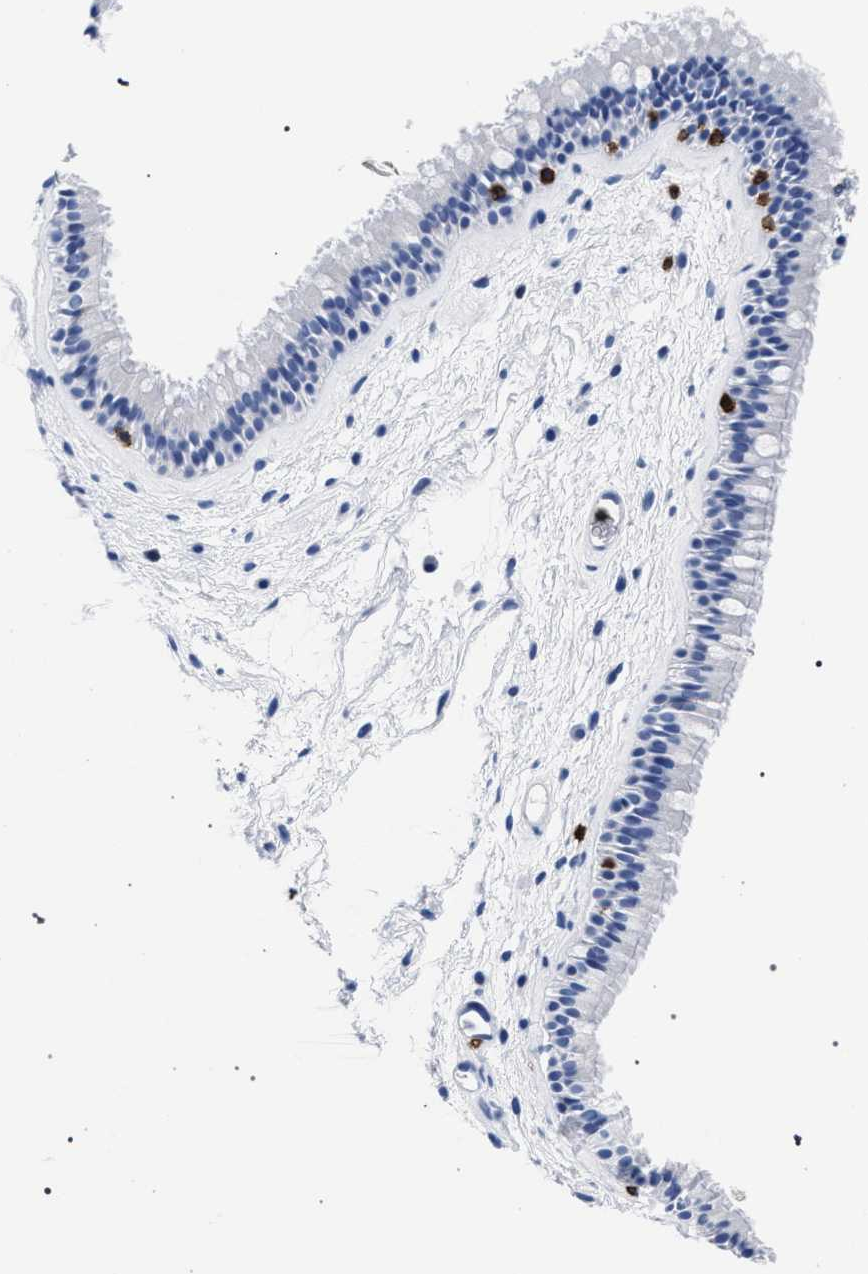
{"staining": {"intensity": "negative", "quantity": "none", "location": "none"}, "tissue": "nasopharynx", "cell_type": "Respiratory epithelial cells", "image_type": "normal", "snomed": [{"axis": "morphology", "description": "Normal tissue, NOS"}, {"axis": "morphology", "description": "Inflammation, NOS"}, {"axis": "topography", "description": "Nasopharynx"}], "caption": "This micrograph is of benign nasopharynx stained with immunohistochemistry to label a protein in brown with the nuclei are counter-stained blue. There is no positivity in respiratory epithelial cells.", "gene": "KLRK1", "patient": {"sex": "male", "age": 48}}